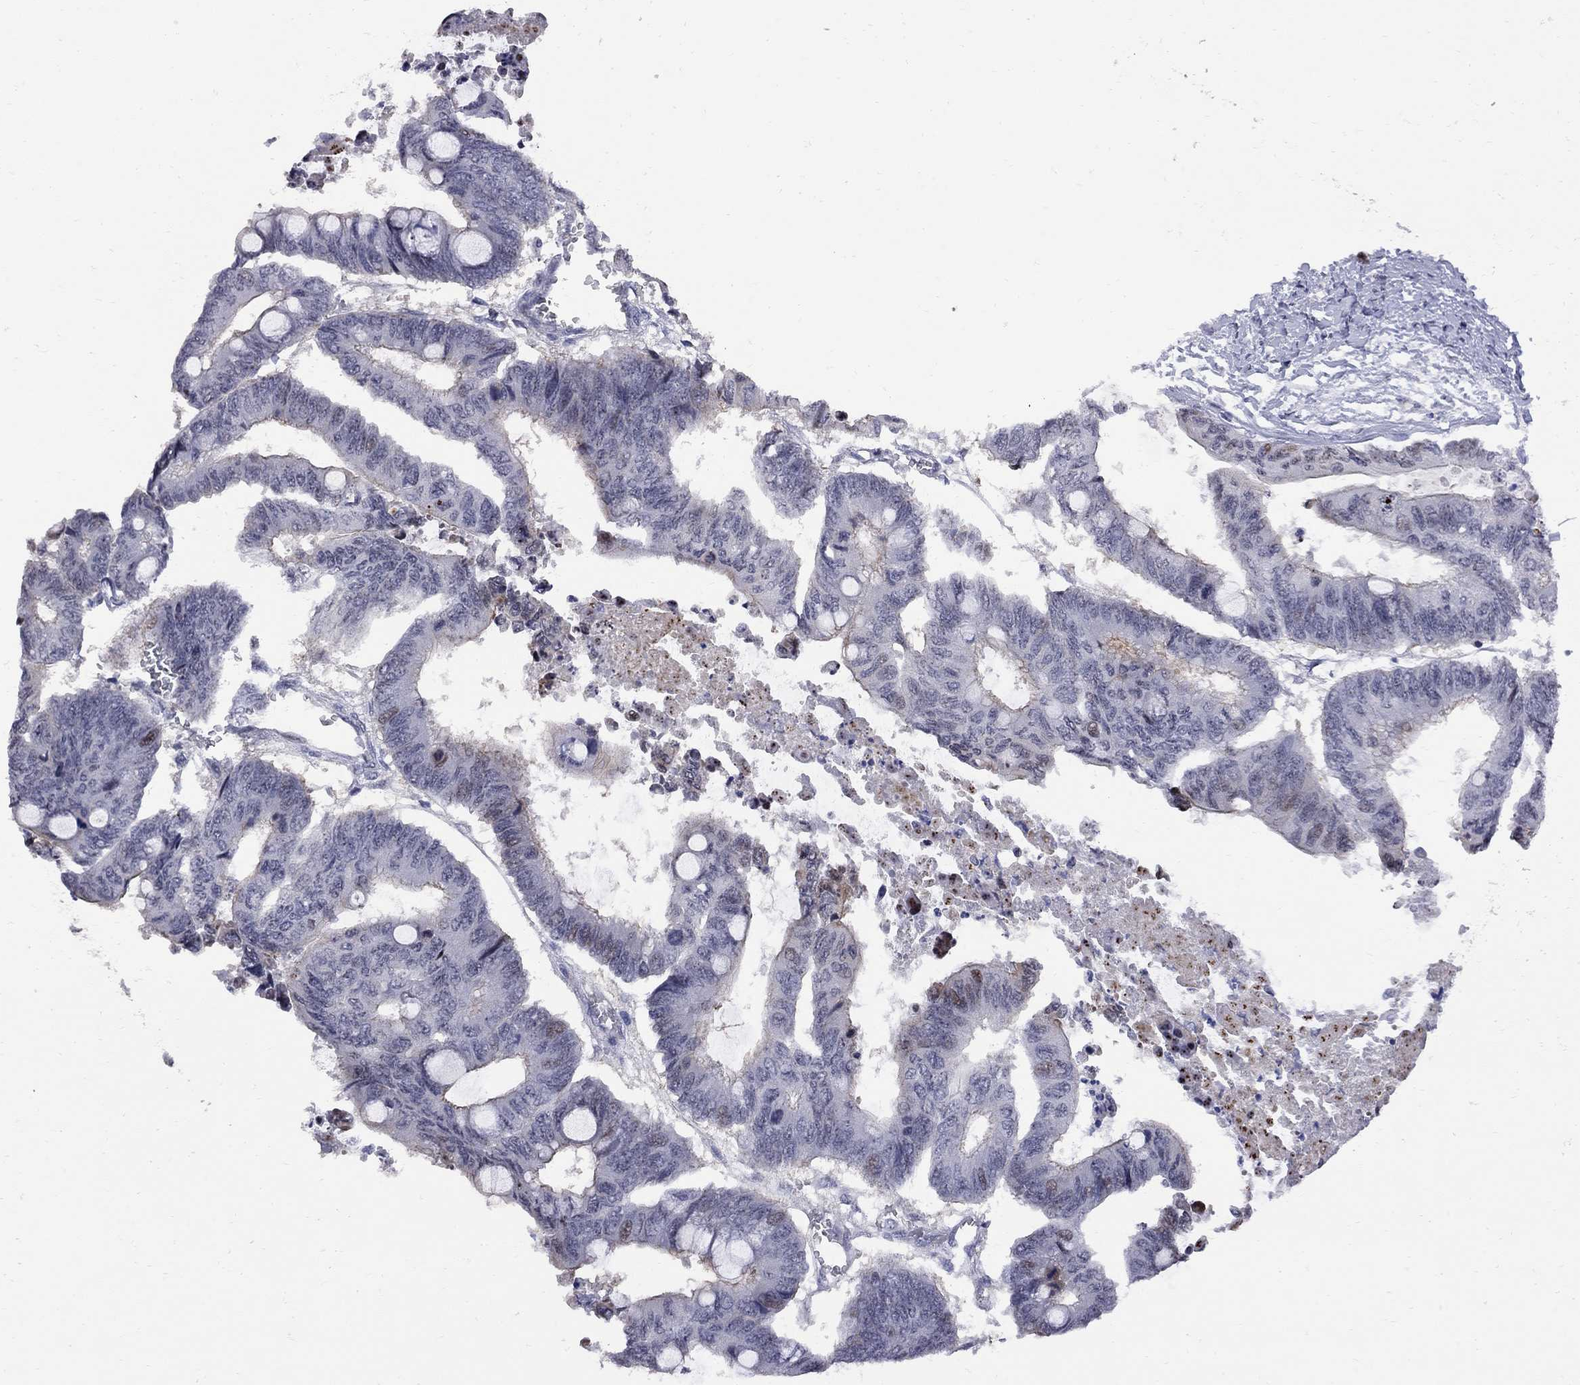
{"staining": {"intensity": "moderate", "quantity": "<25%", "location": "nuclear"}, "tissue": "colorectal cancer", "cell_type": "Tumor cells", "image_type": "cancer", "snomed": [{"axis": "morphology", "description": "Normal tissue, NOS"}, {"axis": "morphology", "description": "Adenocarcinoma, NOS"}, {"axis": "topography", "description": "Rectum"}, {"axis": "topography", "description": "Peripheral nerve tissue"}], "caption": "Moderate nuclear protein expression is appreciated in approximately <25% of tumor cells in colorectal cancer.", "gene": "DHX33", "patient": {"sex": "male", "age": 92}}